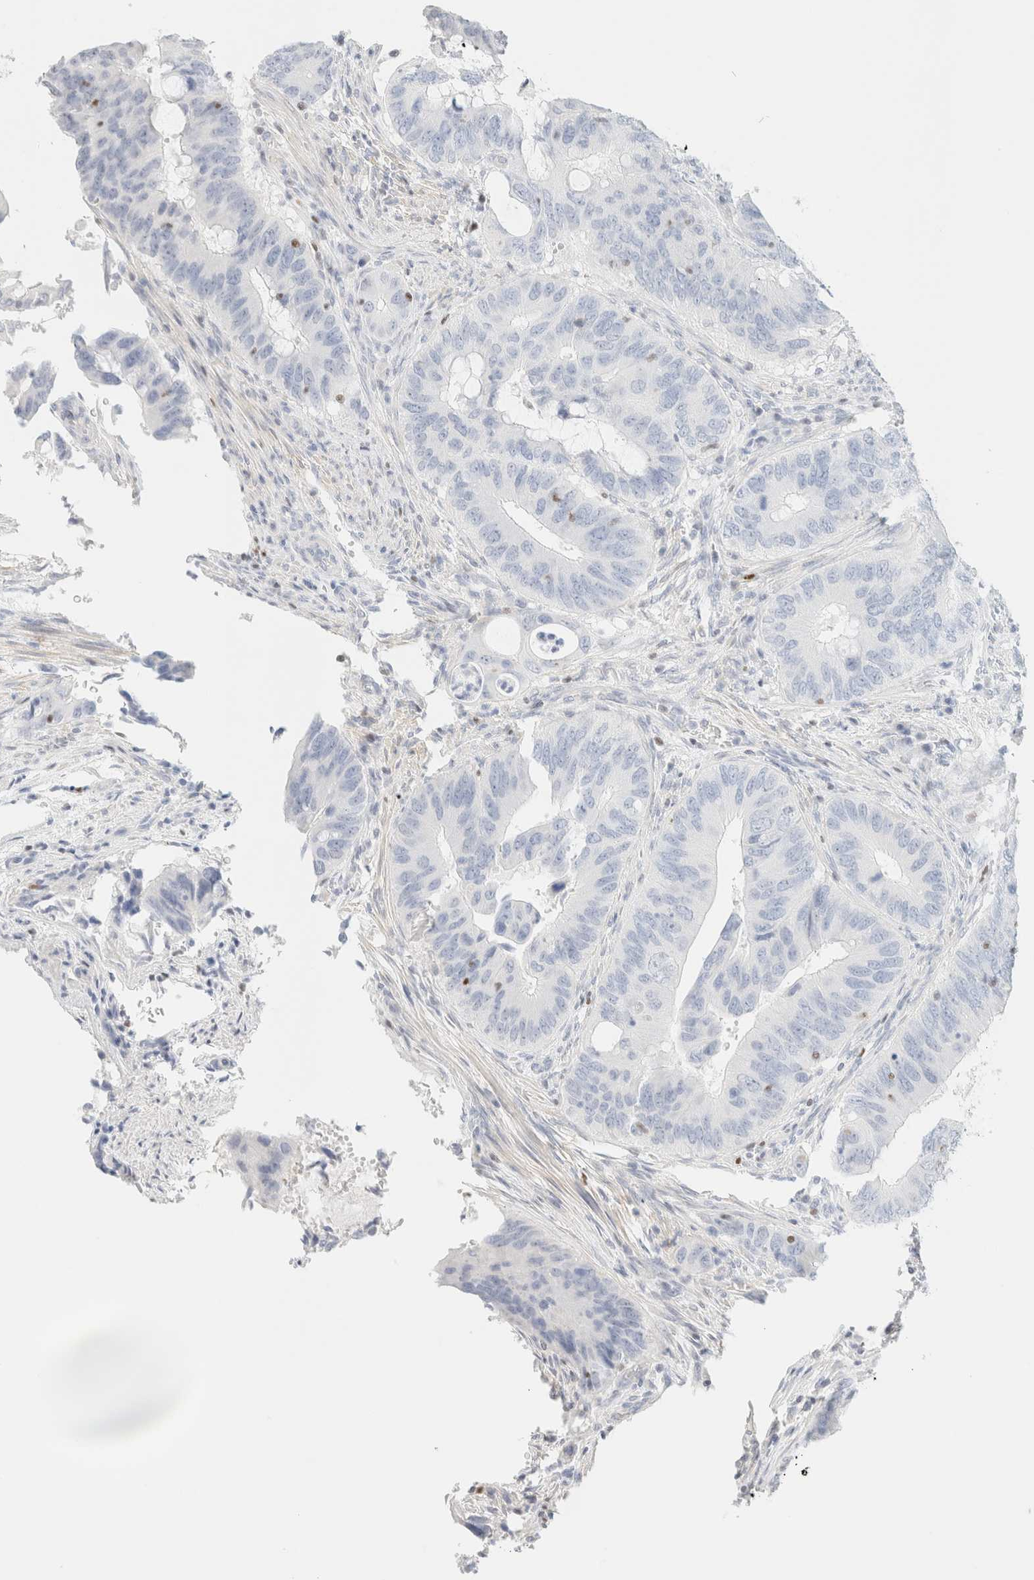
{"staining": {"intensity": "negative", "quantity": "none", "location": "none"}, "tissue": "colorectal cancer", "cell_type": "Tumor cells", "image_type": "cancer", "snomed": [{"axis": "morphology", "description": "Adenocarcinoma, NOS"}, {"axis": "topography", "description": "Colon"}], "caption": "DAB immunohistochemical staining of human adenocarcinoma (colorectal) shows no significant staining in tumor cells.", "gene": "IKZF3", "patient": {"sex": "male", "age": 71}}